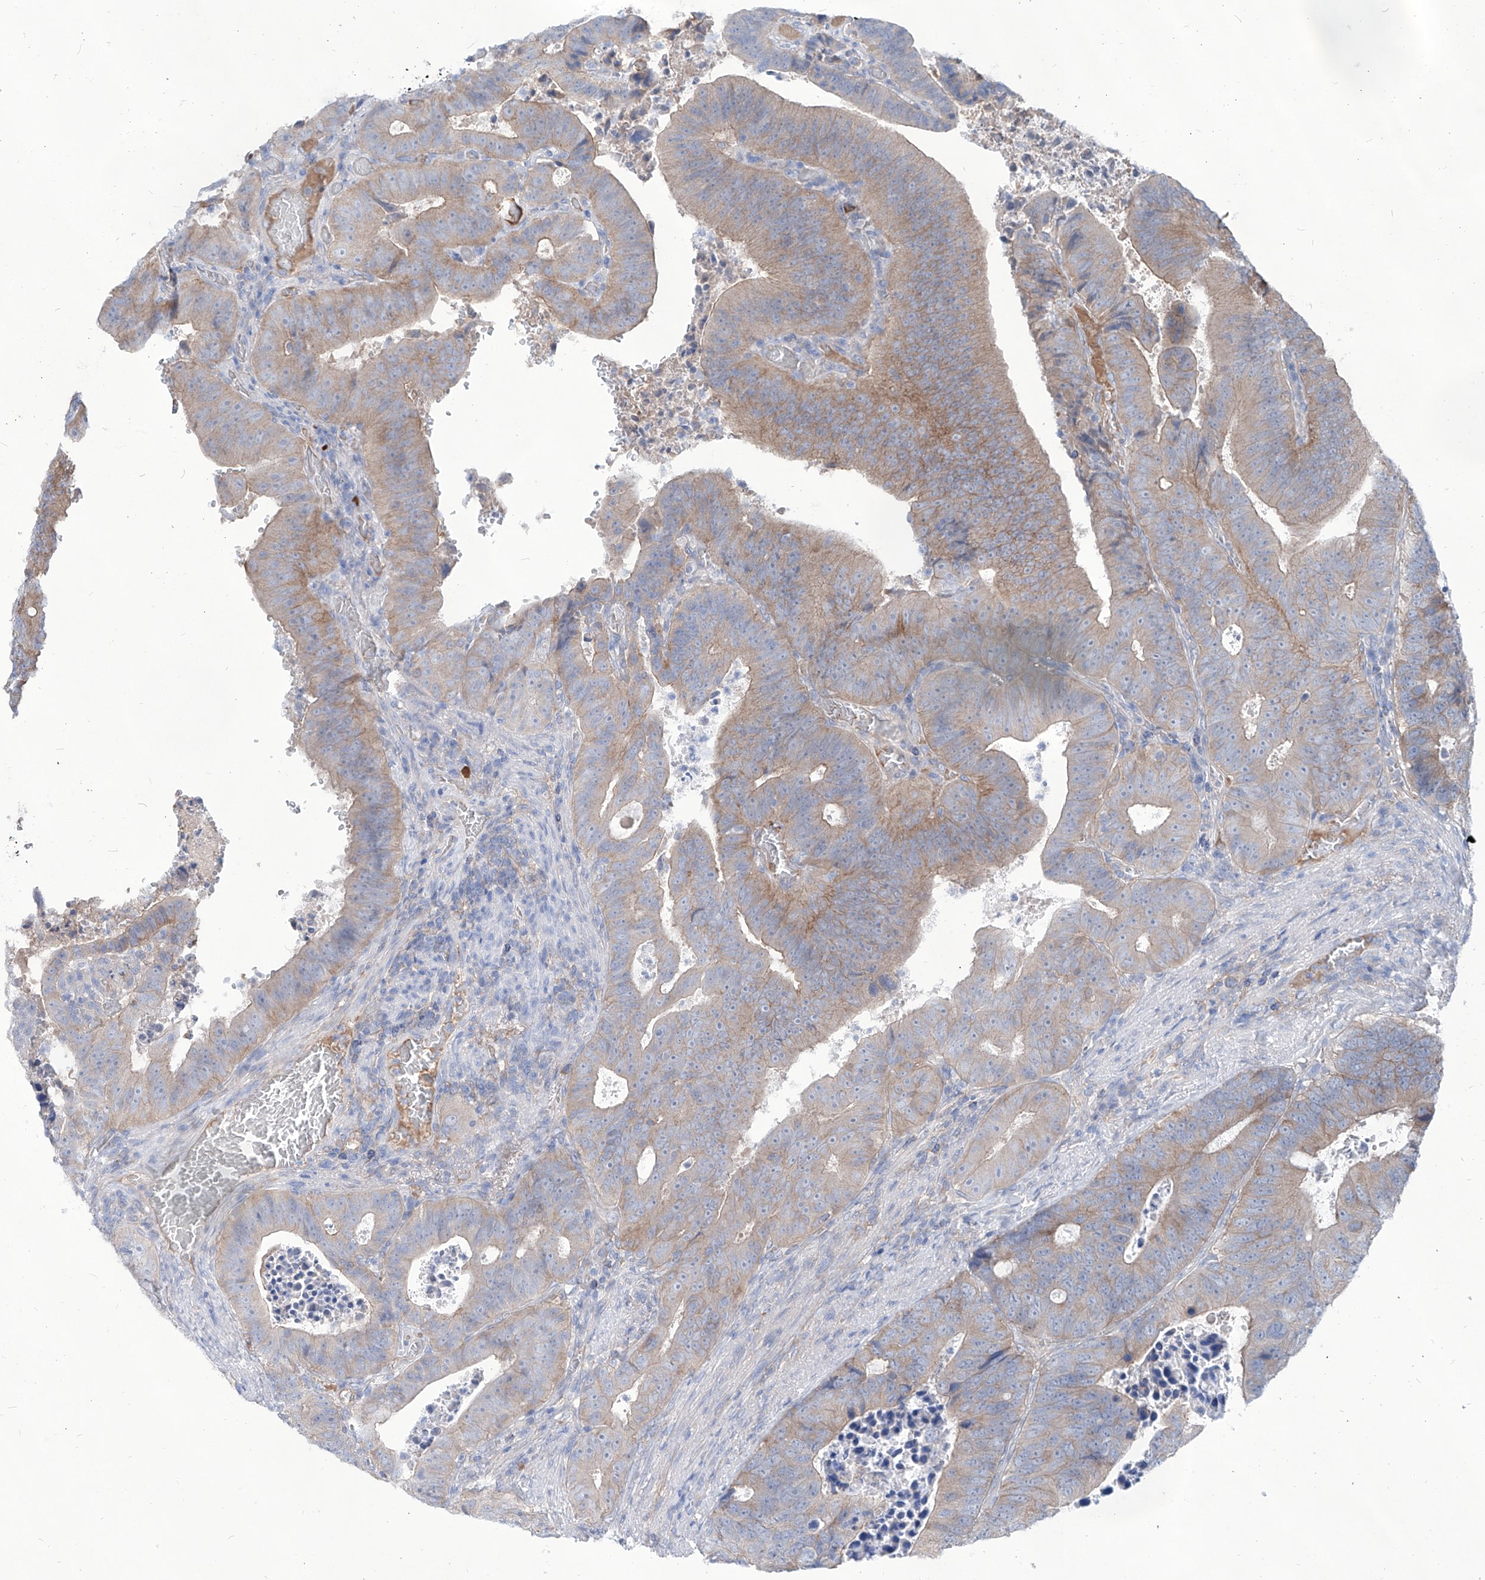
{"staining": {"intensity": "weak", "quantity": ">75%", "location": "cytoplasmic/membranous"}, "tissue": "colorectal cancer", "cell_type": "Tumor cells", "image_type": "cancer", "snomed": [{"axis": "morphology", "description": "Adenocarcinoma, NOS"}, {"axis": "topography", "description": "Colon"}], "caption": "Immunohistochemical staining of colorectal adenocarcinoma shows low levels of weak cytoplasmic/membranous protein expression in about >75% of tumor cells.", "gene": "AKAP10", "patient": {"sex": "male", "age": 87}}